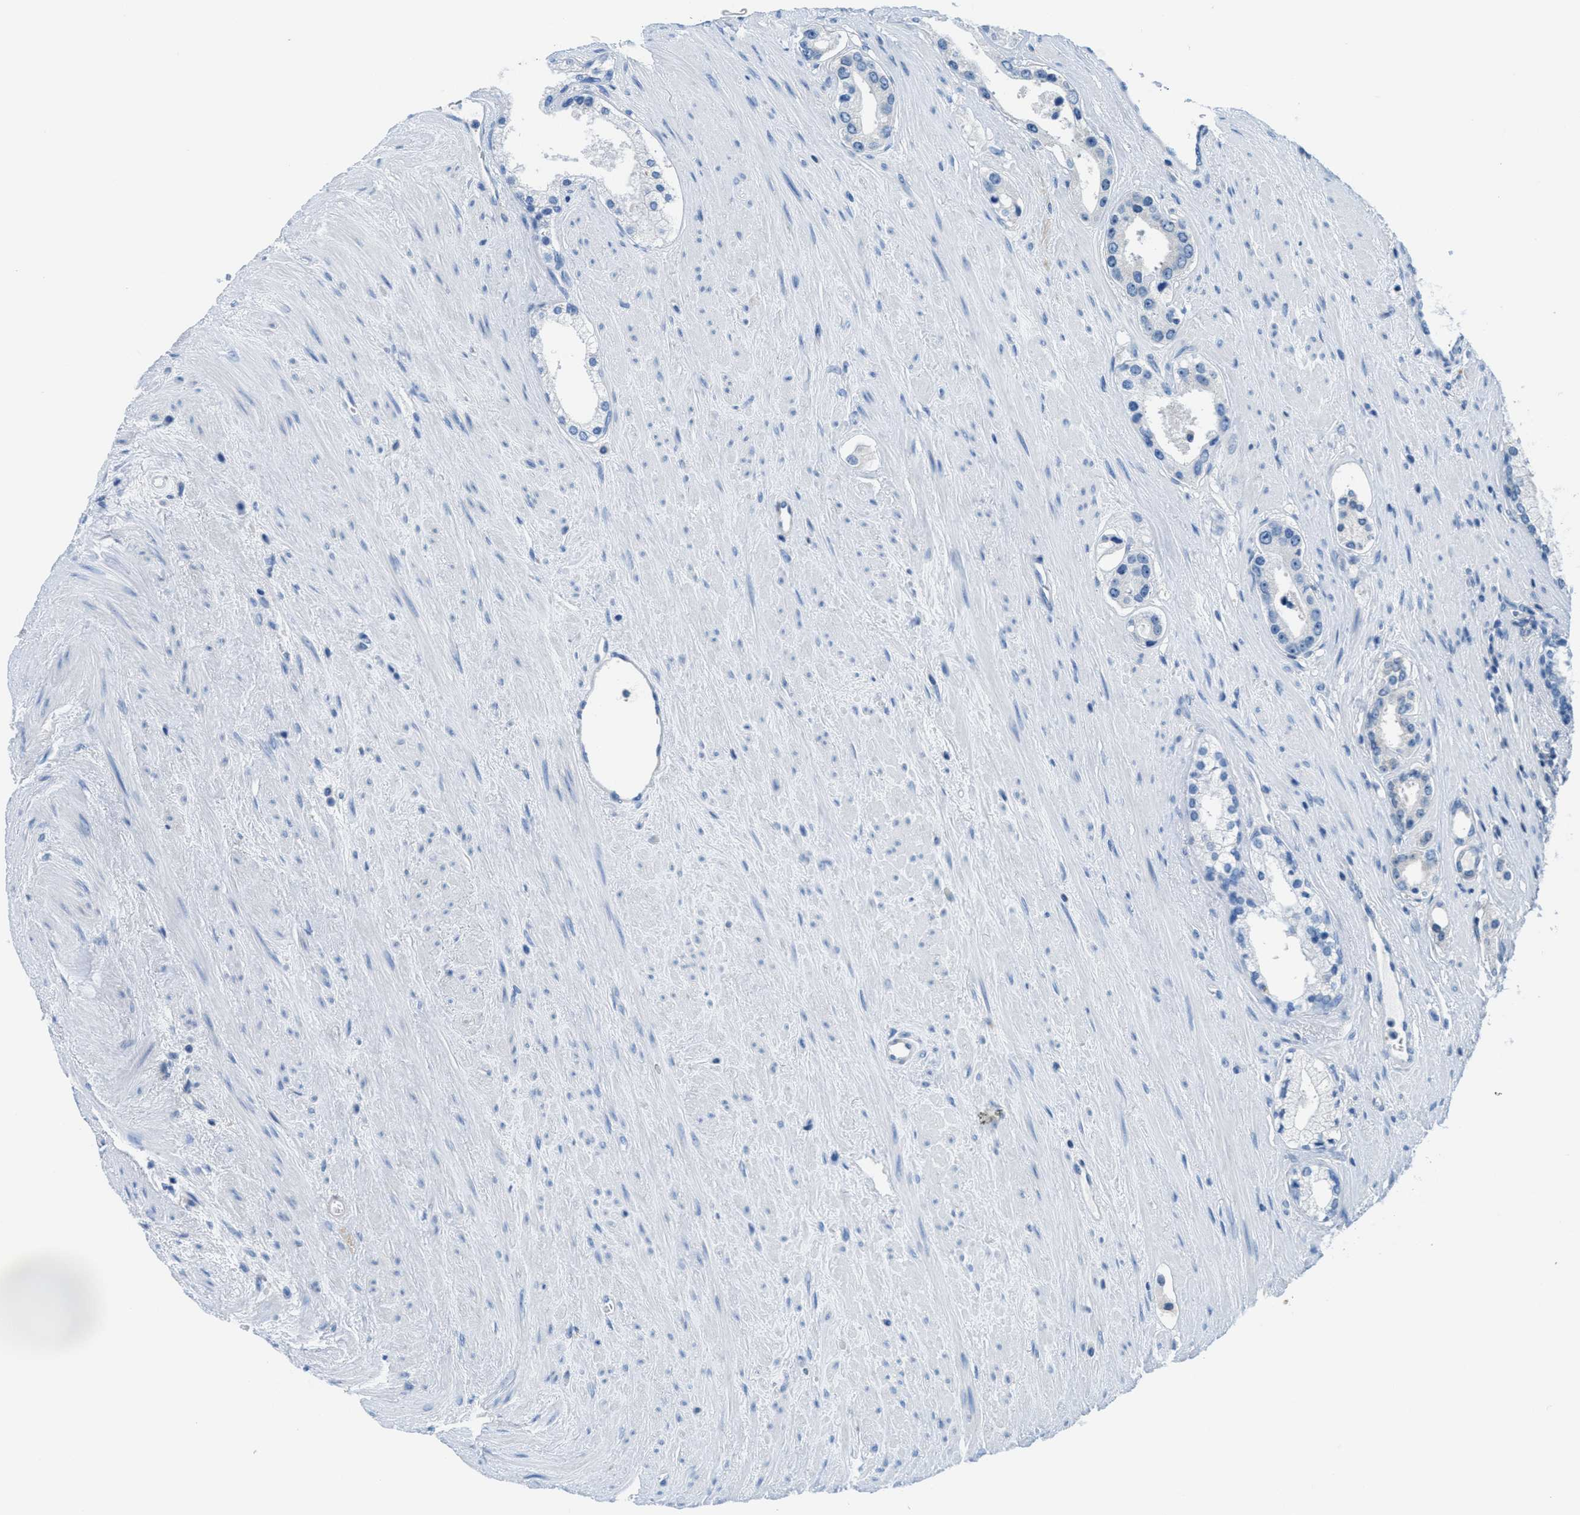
{"staining": {"intensity": "negative", "quantity": "none", "location": "none"}, "tissue": "prostate cancer", "cell_type": "Tumor cells", "image_type": "cancer", "snomed": [{"axis": "morphology", "description": "Adenocarcinoma, High grade"}, {"axis": "topography", "description": "Prostate"}], "caption": "Tumor cells show no significant expression in prostate high-grade adenocarcinoma. (Brightfield microscopy of DAB immunohistochemistry (IHC) at high magnification).", "gene": "MAPRE2", "patient": {"sex": "male", "age": 71}}